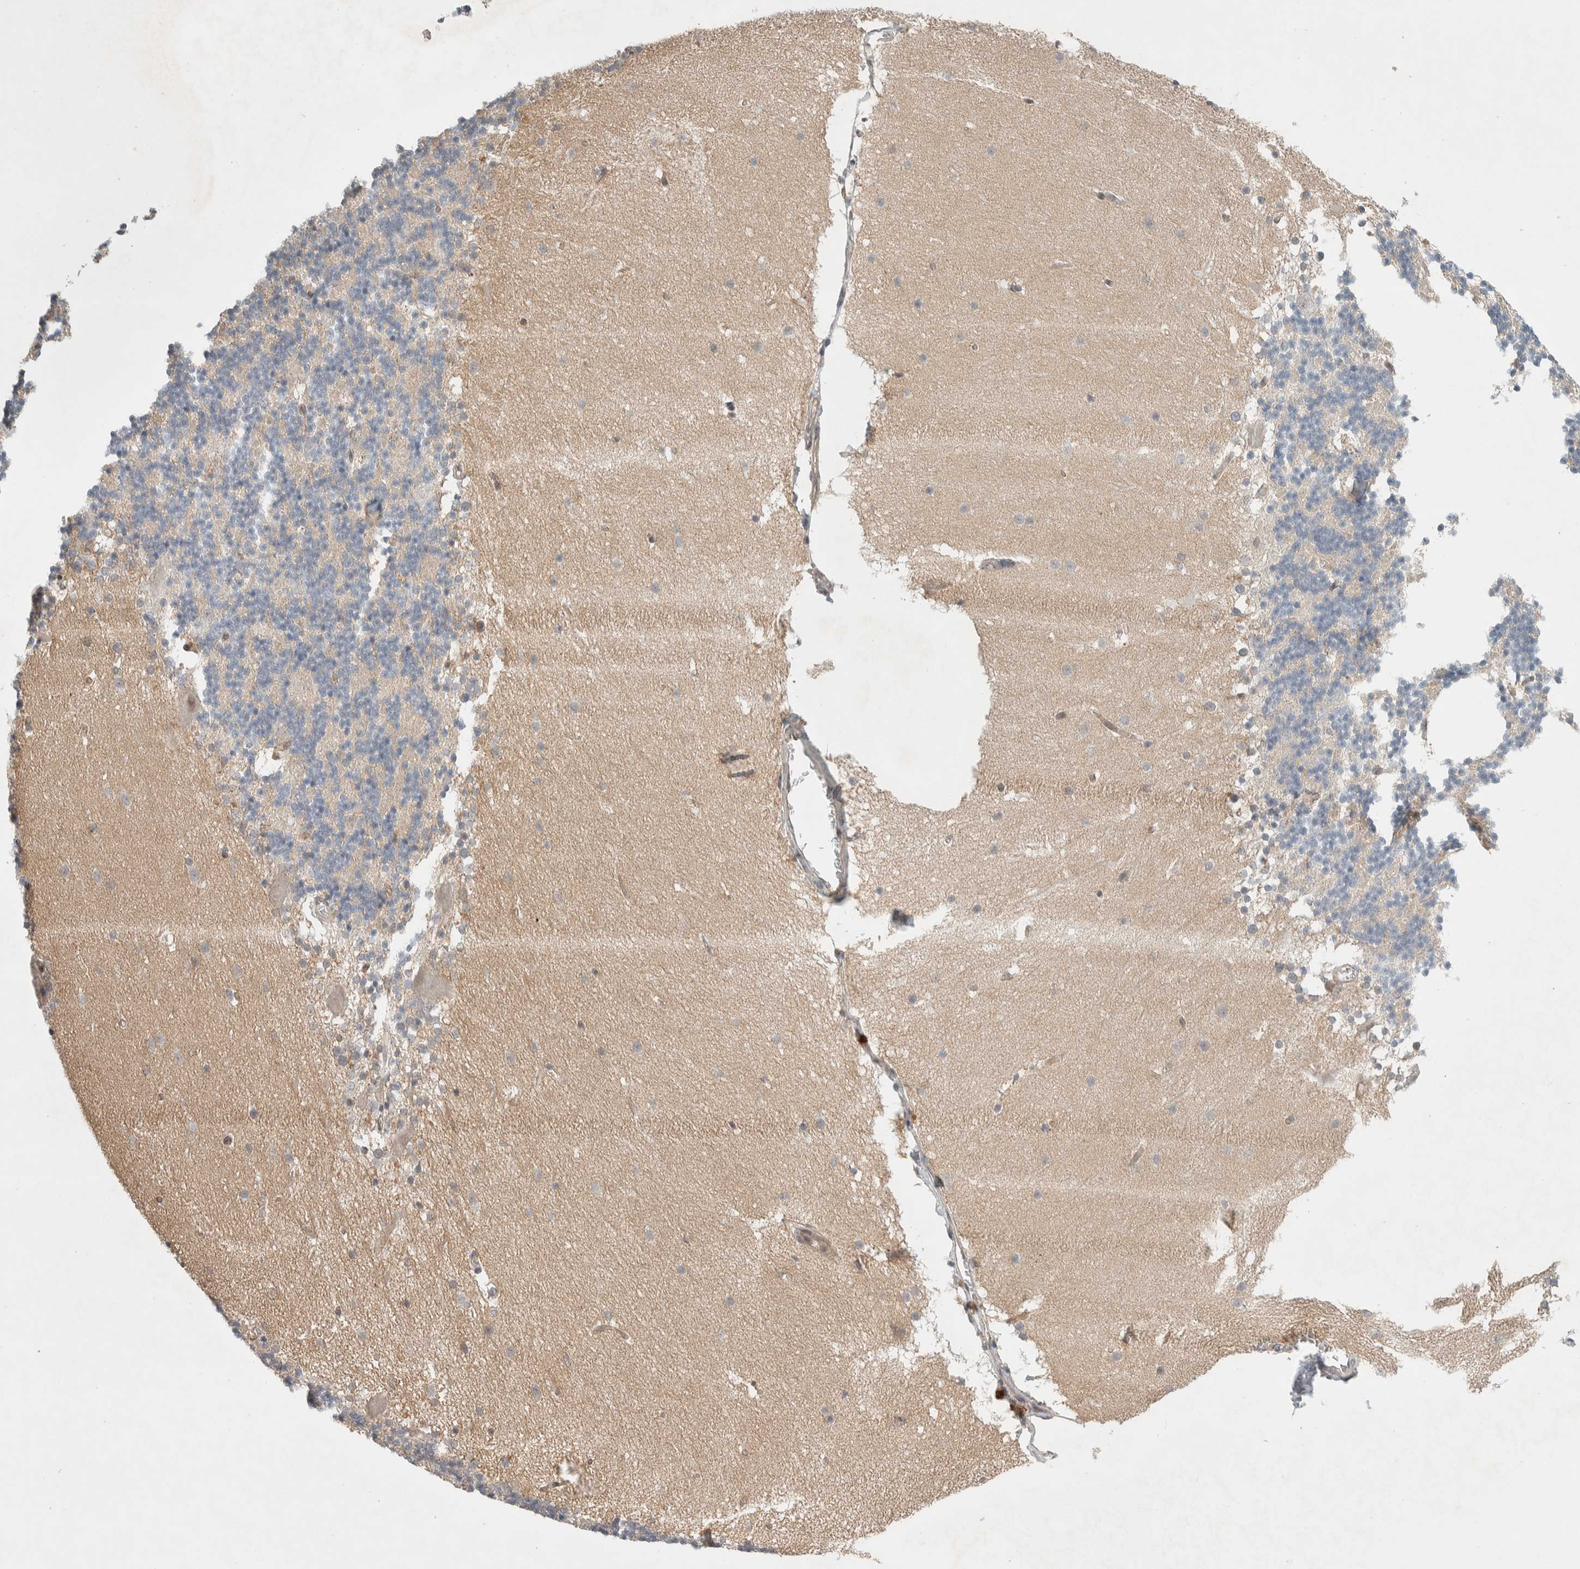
{"staining": {"intensity": "weak", "quantity": "<25%", "location": "cytoplasmic/membranous"}, "tissue": "cerebellum", "cell_type": "Cells in granular layer", "image_type": "normal", "snomed": [{"axis": "morphology", "description": "Normal tissue, NOS"}, {"axis": "topography", "description": "Cerebellum"}], "caption": "Benign cerebellum was stained to show a protein in brown. There is no significant staining in cells in granular layer. (Stains: DAB (3,3'-diaminobenzidine) immunohistochemistry (IHC) with hematoxylin counter stain, Microscopy: brightfield microscopy at high magnification).", "gene": "DEPTOR", "patient": {"sex": "female", "age": 19}}